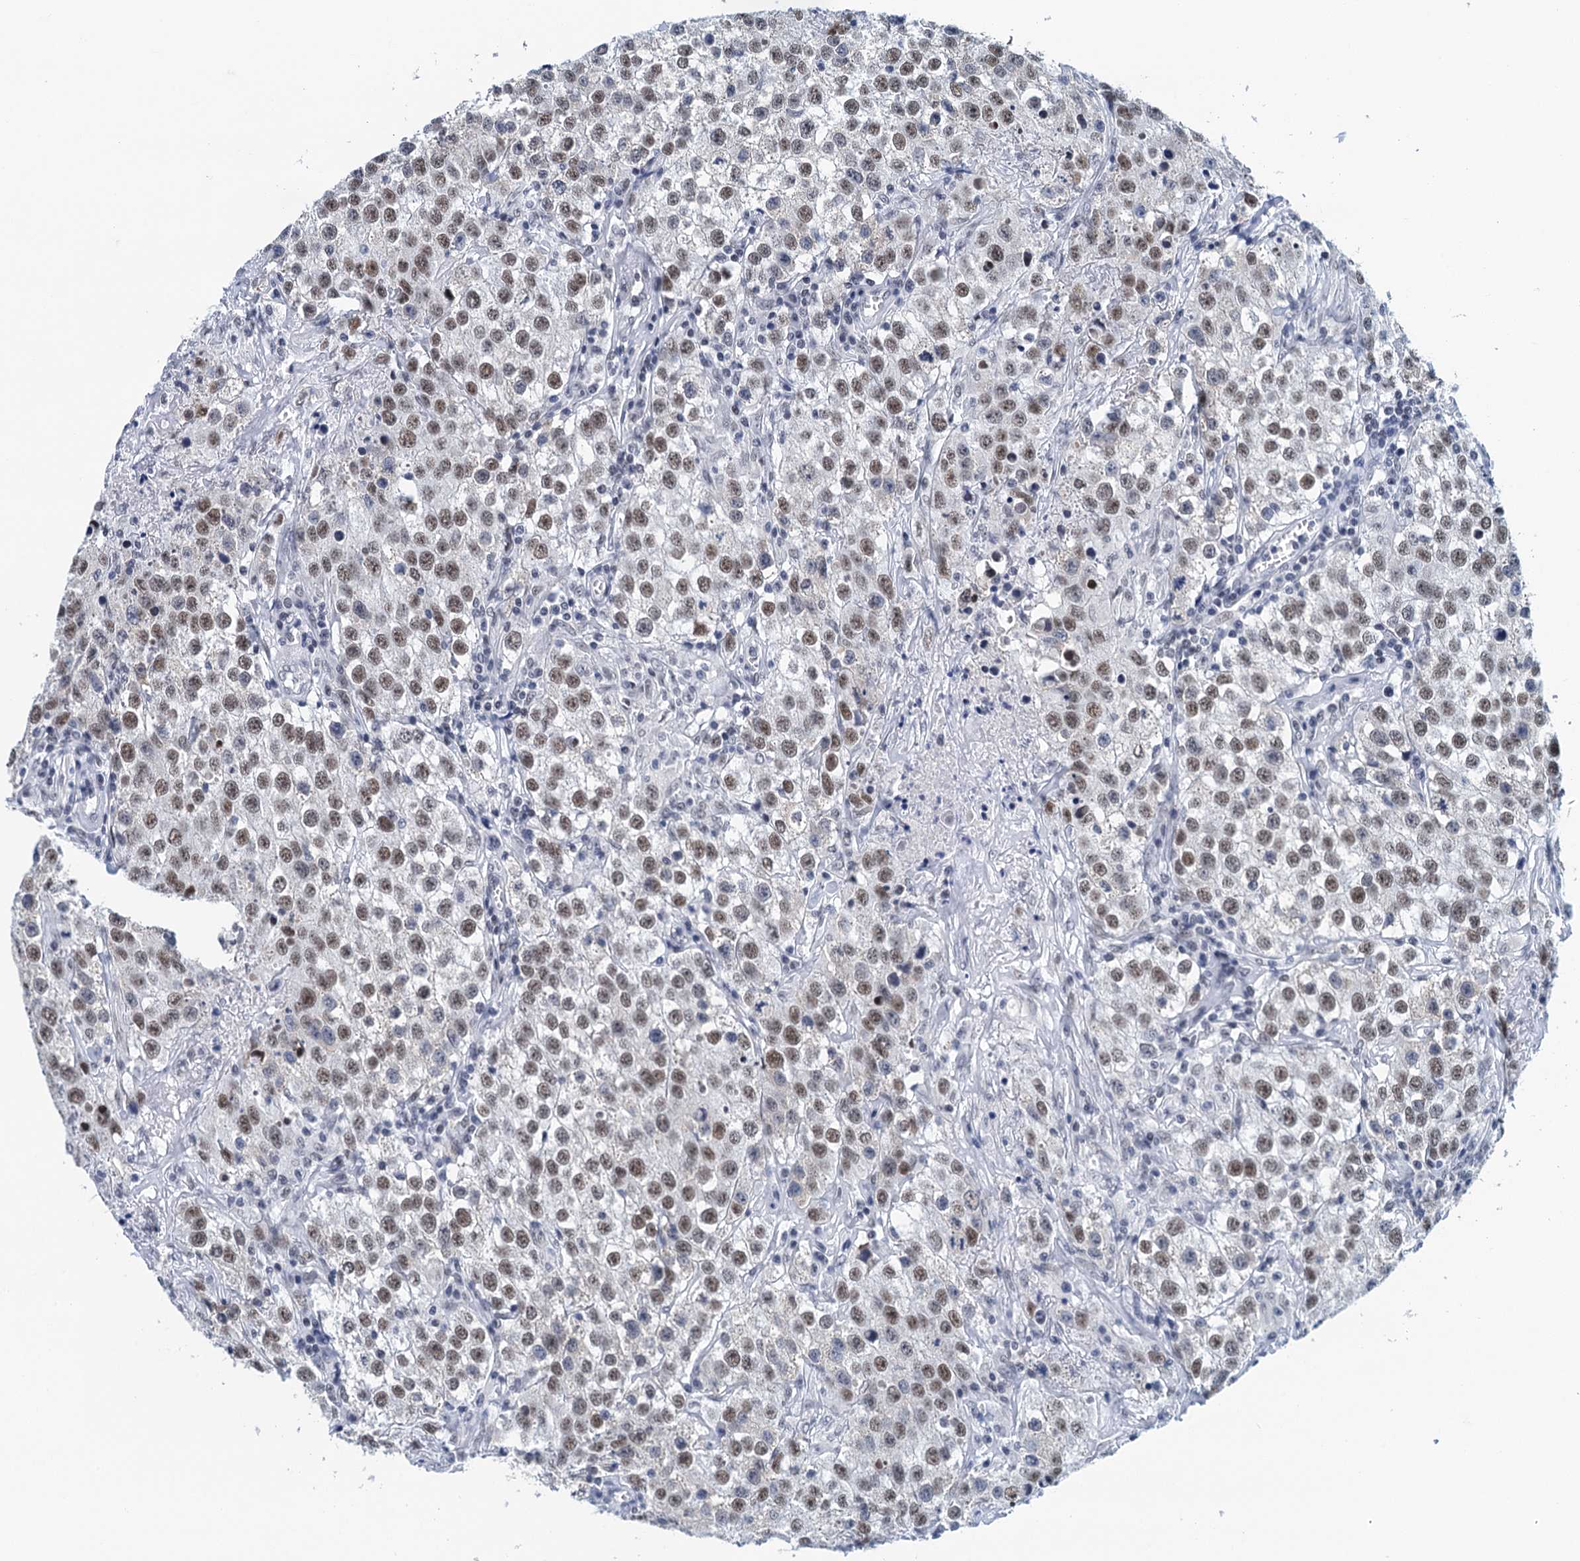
{"staining": {"intensity": "weak", "quantity": ">75%", "location": "nuclear"}, "tissue": "testis cancer", "cell_type": "Tumor cells", "image_type": "cancer", "snomed": [{"axis": "morphology", "description": "Seminoma, NOS"}, {"axis": "morphology", "description": "Carcinoma, Embryonal, NOS"}, {"axis": "topography", "description": "Testis"}], "caption": "Tumor cells display low levels of weak nuclear positivity in about >75% of cells in human seminoma (testis).", "gene": "EPS8L1", "patient": {"sex": "male", "age": 43}}